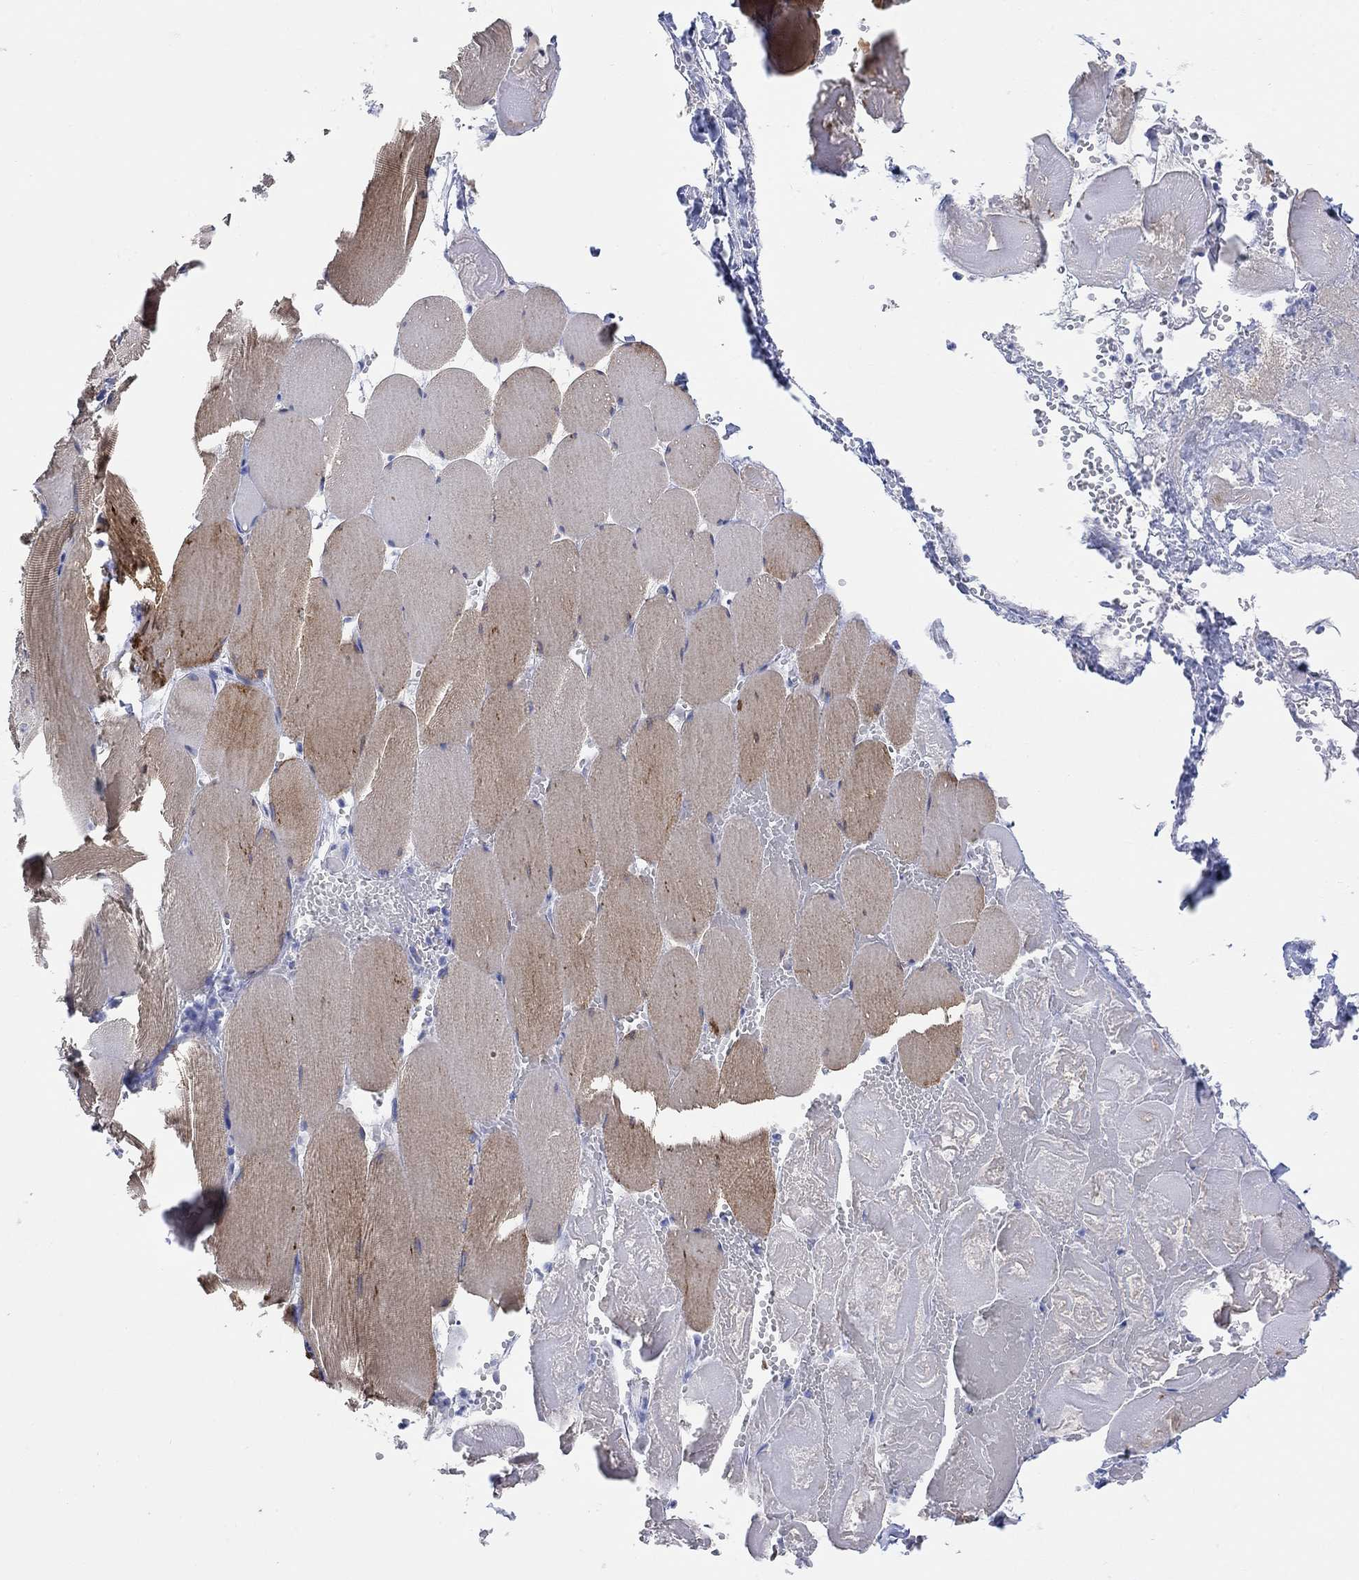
{"staining": {"intensity": "moderate", "quantity": "25%-75%", "location": "cytoplasmic/membranous"}, "tissue": "skeletal muscle", "cell_type": "Myocytes", "image_type": "normal", "snomed": [{"axis": "morphology", "description": "Normal tissue, NOS"}, {"axis": "morphology", "description": "Malignant melanoma, Metastatic site"}, {"axis": "topography", "description": "Skeletal muscle"}], "caption": "Normal skeletal muscle demonstrates moderate cytoplasmic/membranous expression in about 25%-75% of myocytes, visualized by immunohistochemistry.", "gene": "XIRP2", "patient": {"sex": "male", "age": 50}}